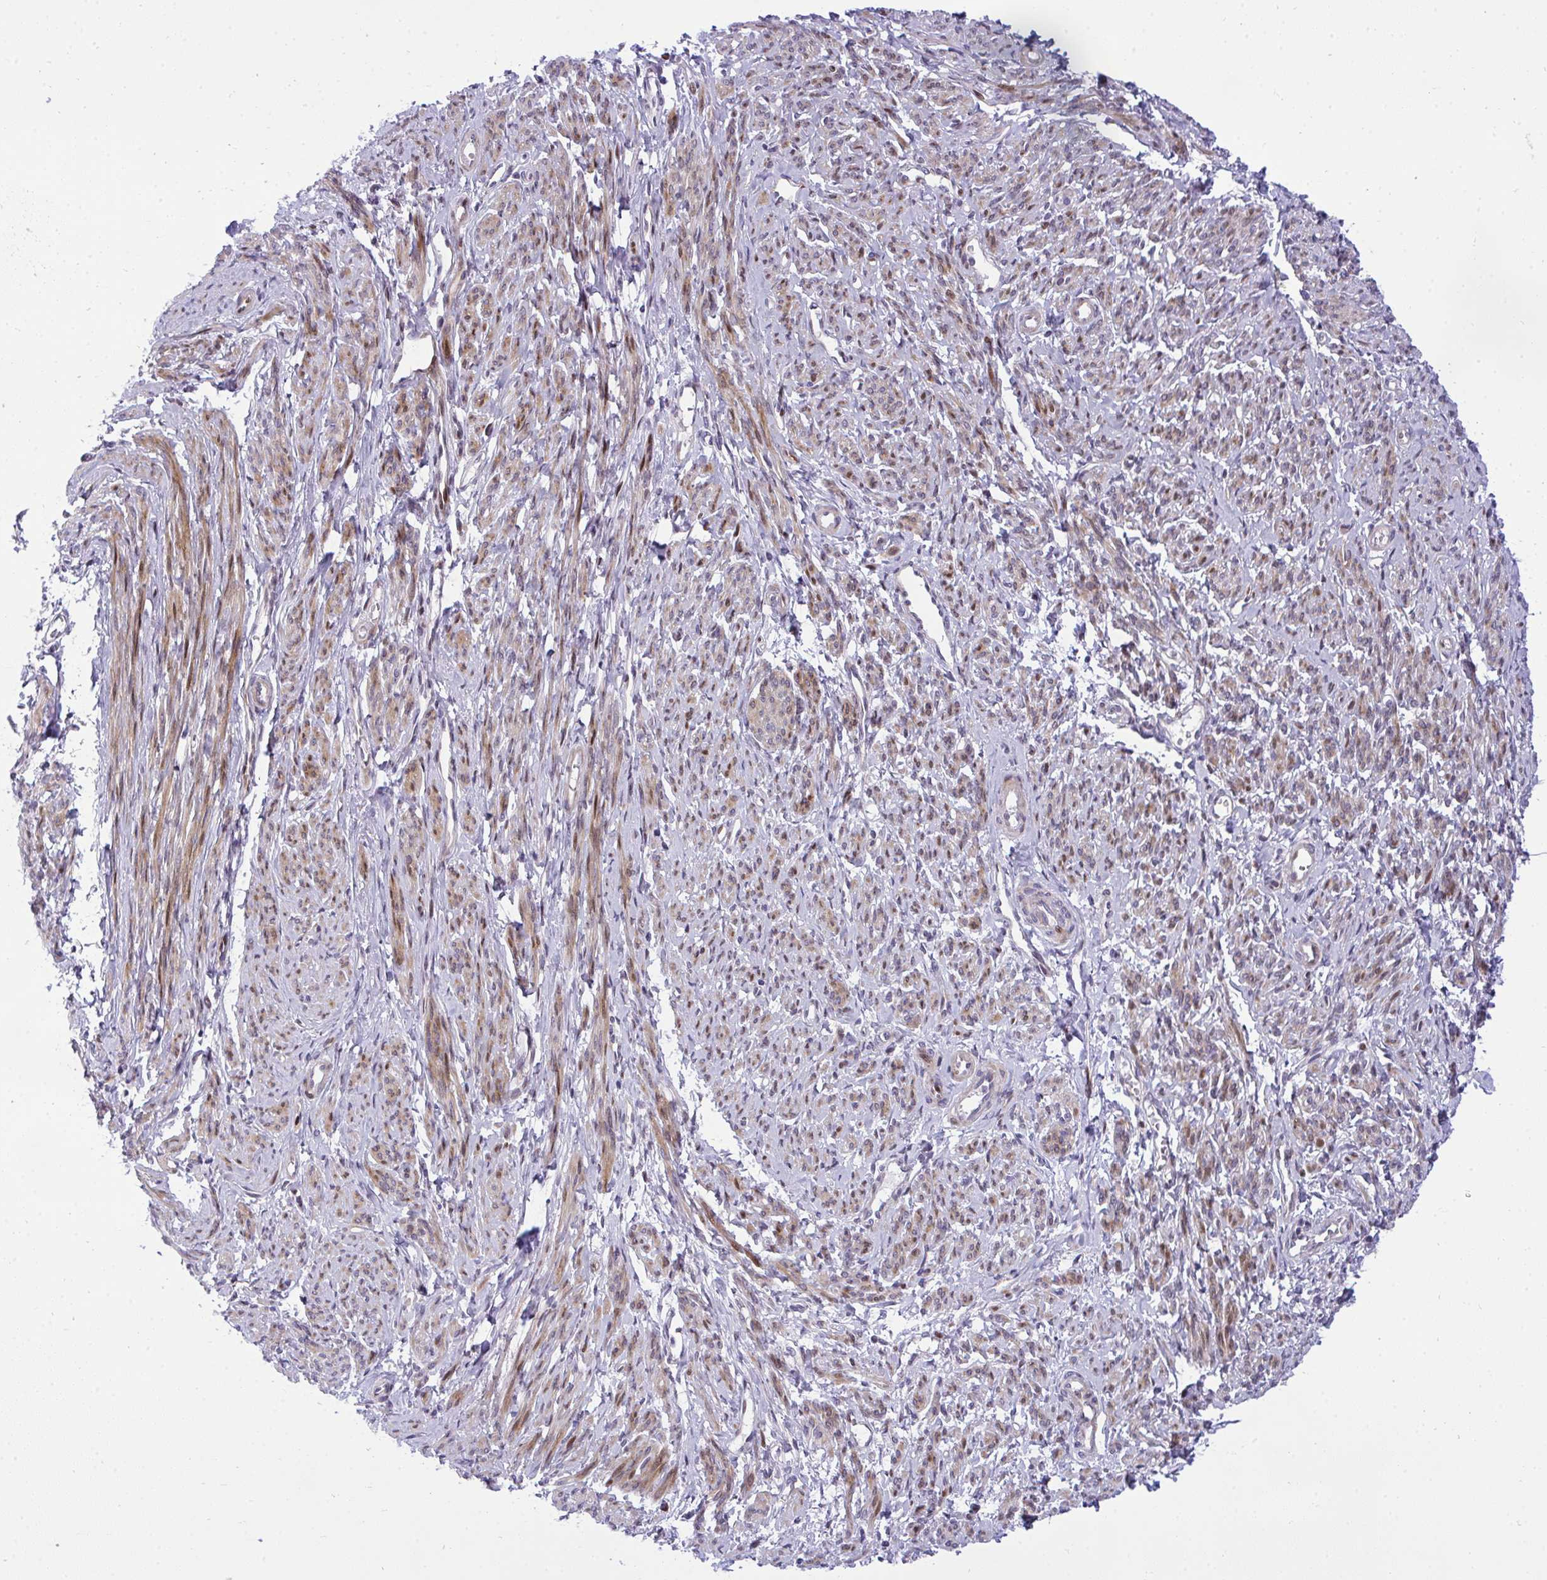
{"staining": {"intensity": "moderate", "quantity": ">75%", "location": "cytoplasmic/membranous,nuclear"}, "tissue": "smooth muscle", "cell_type": "Smooth muscle cells", "image_type": "normal", "snomed": [{"axis": "morphology", "description": "Normal tissue, NOS"}, {"axis": "topography", "description": "Smooth muscle"}], "caption": "Moderate cytoplasmic/membranous,nuclear staining is appreciated in approximately >75% of smooth muscle cells in normal smooth muscle. The protein of interest is stained brown, and the nuclei are stained in blue (DAB (3,3'-diaminobenzidine) IHC with brightfield microscopy, high magnification).", "gene": "CASTOR2", "patient": {"sex": "female", "age": 65}}